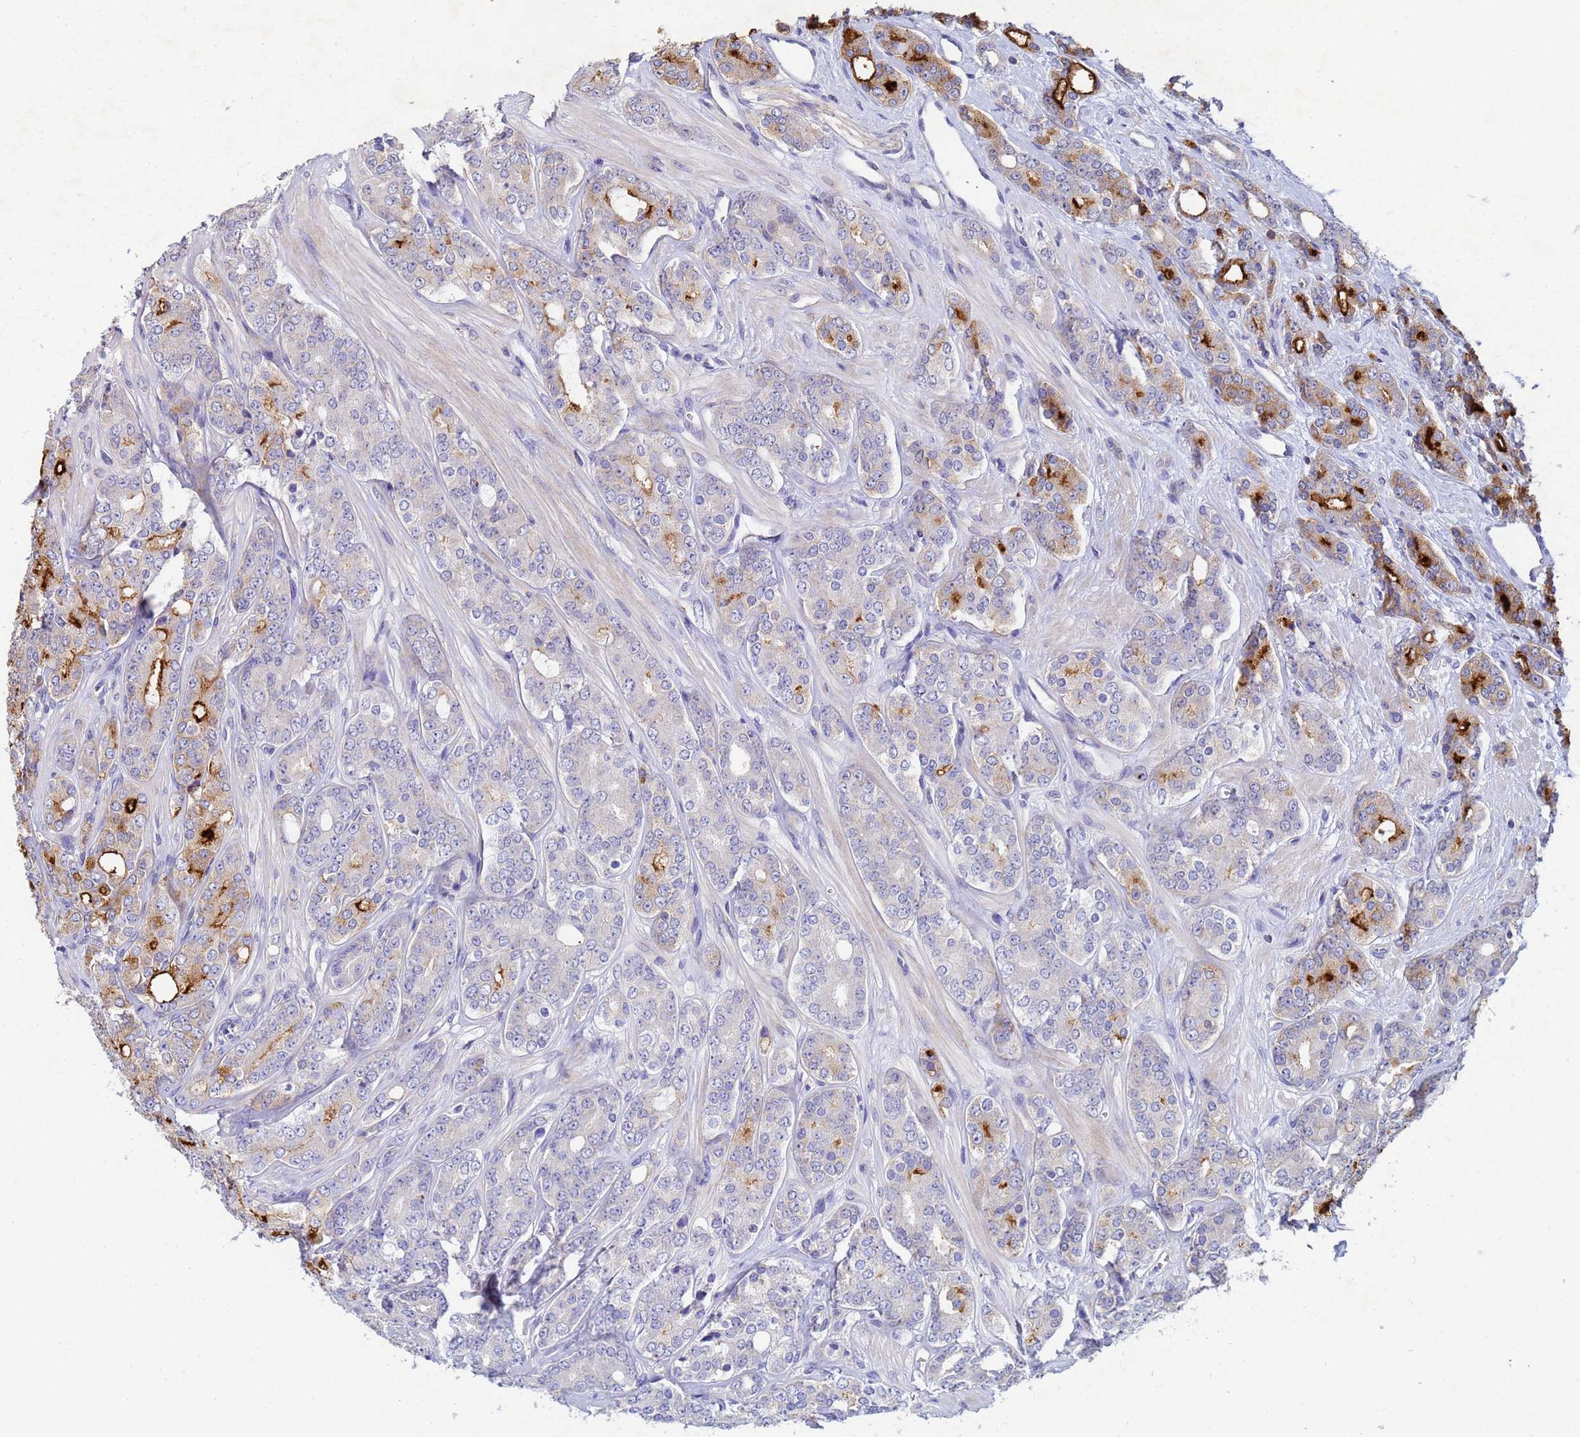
{"staining": {"intensity": "moderate", "quantity": "<25%", "location": "cytoplasmic/membranous"}, "tissue": "prostate cancer", "cell_type": "Tumor cells", "image_type": "cancer", "snomed": [{"axis": "morphology", "description": "Adenocarcinoma, High grade"}, {"axis": "topography", "description": "Prostate"}], "caption": "About <25% of tumor cells in high-grade adenocarcinoma (prostate) display moderate cytoplasmic/membranous protein expression as visualized by brown immunohistochemical staining.", "gene": "CDC34", "patient": {"sex": "male", "age": 62}}